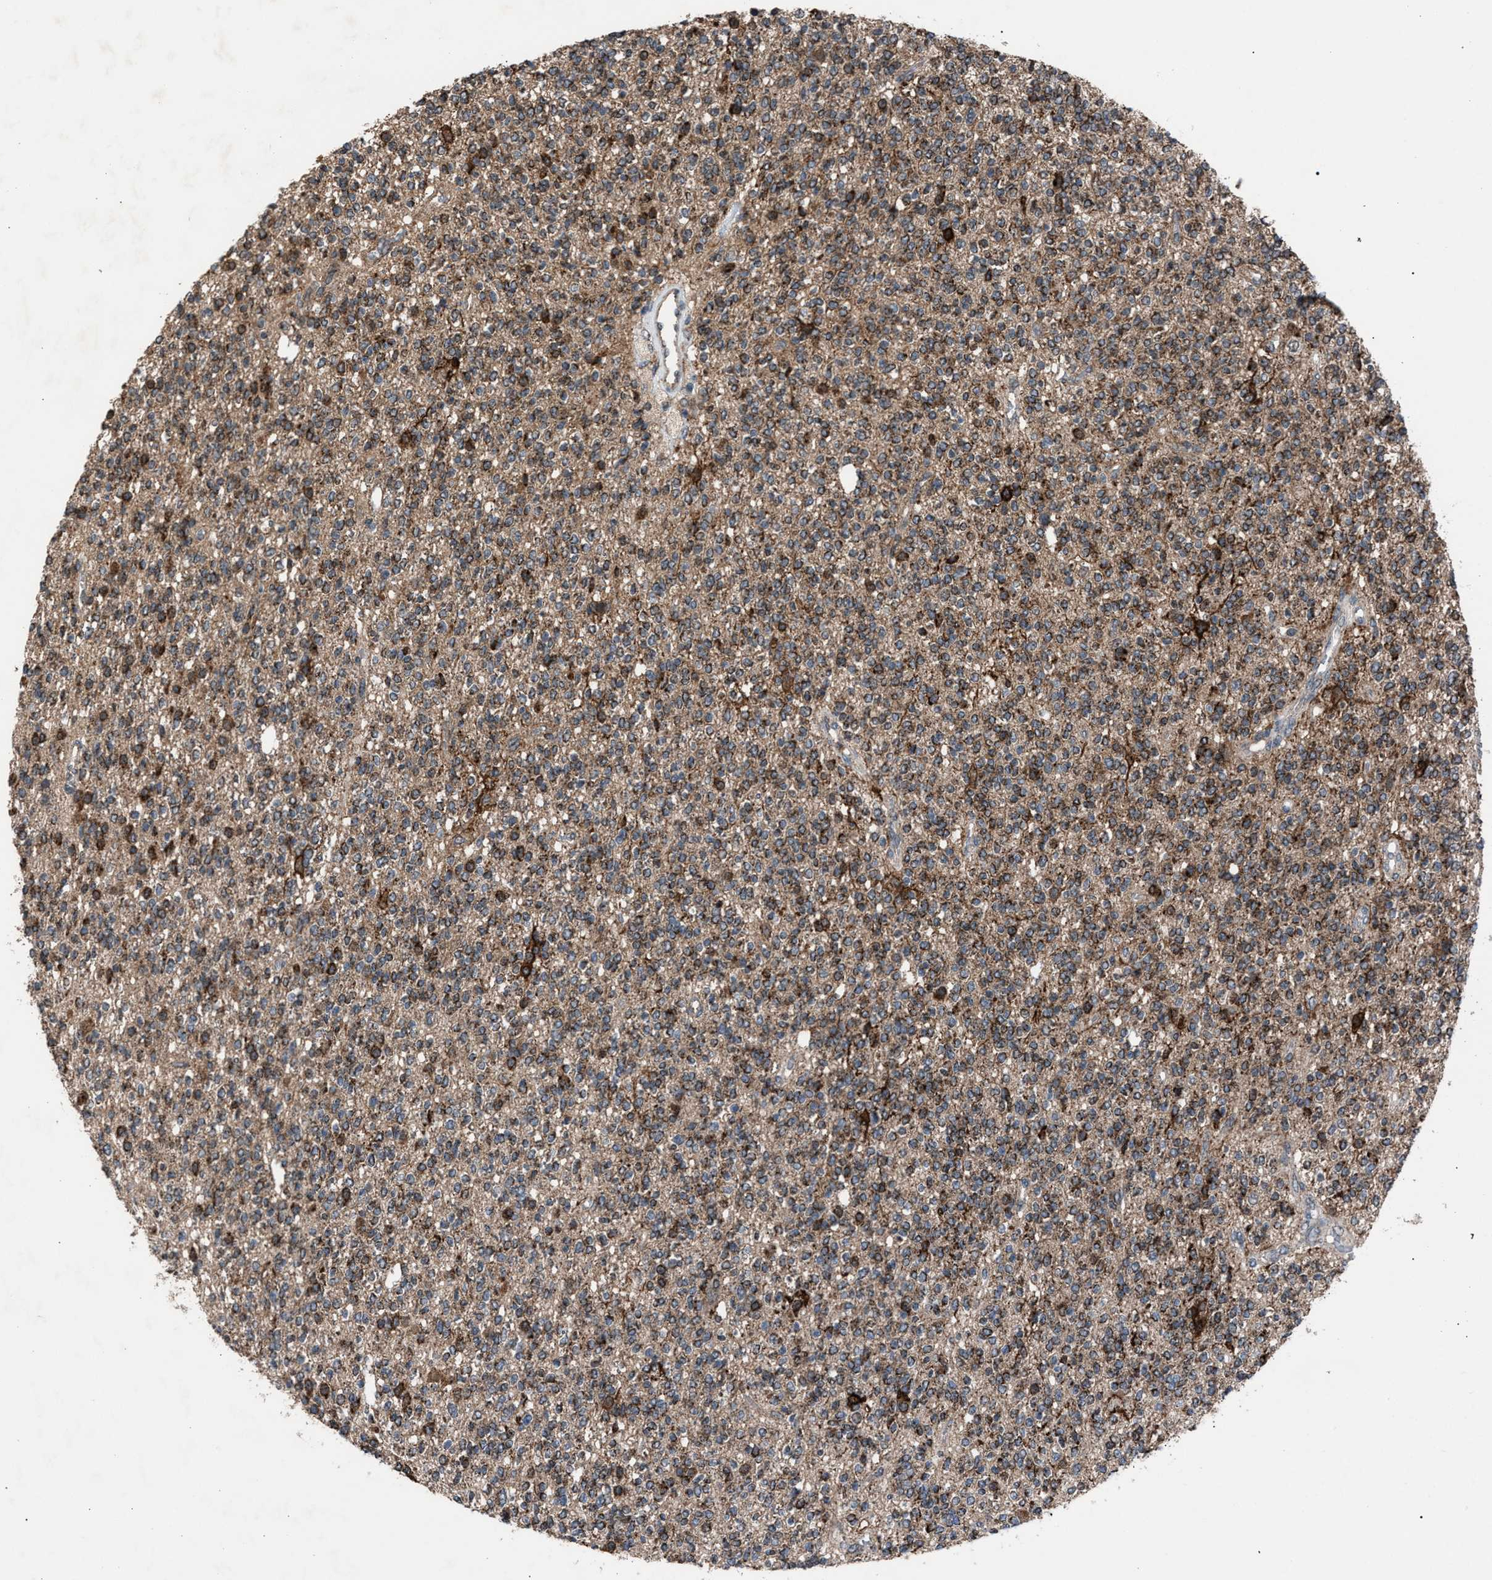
{"staining": {"intensity": "strong", "quantity": "<25%", "location": "cytoplasmic/membranous"}, "tissue": "glioma", "cell_type": "Tumor cells", "image_type": "cancer", "snomed": [{"axis": "morphology", "description": "Glioma, malignant, High grade"}, {"axis": "topography", "description": "Brain"}], "caption": "Tumor cells show medium levels of strong cytoplasmic/membranous expression in about <25% of cells in high-grade glioma (malignant).", "gene": "HSD17B4", "patient": {"sex": "male", "age": 34}}